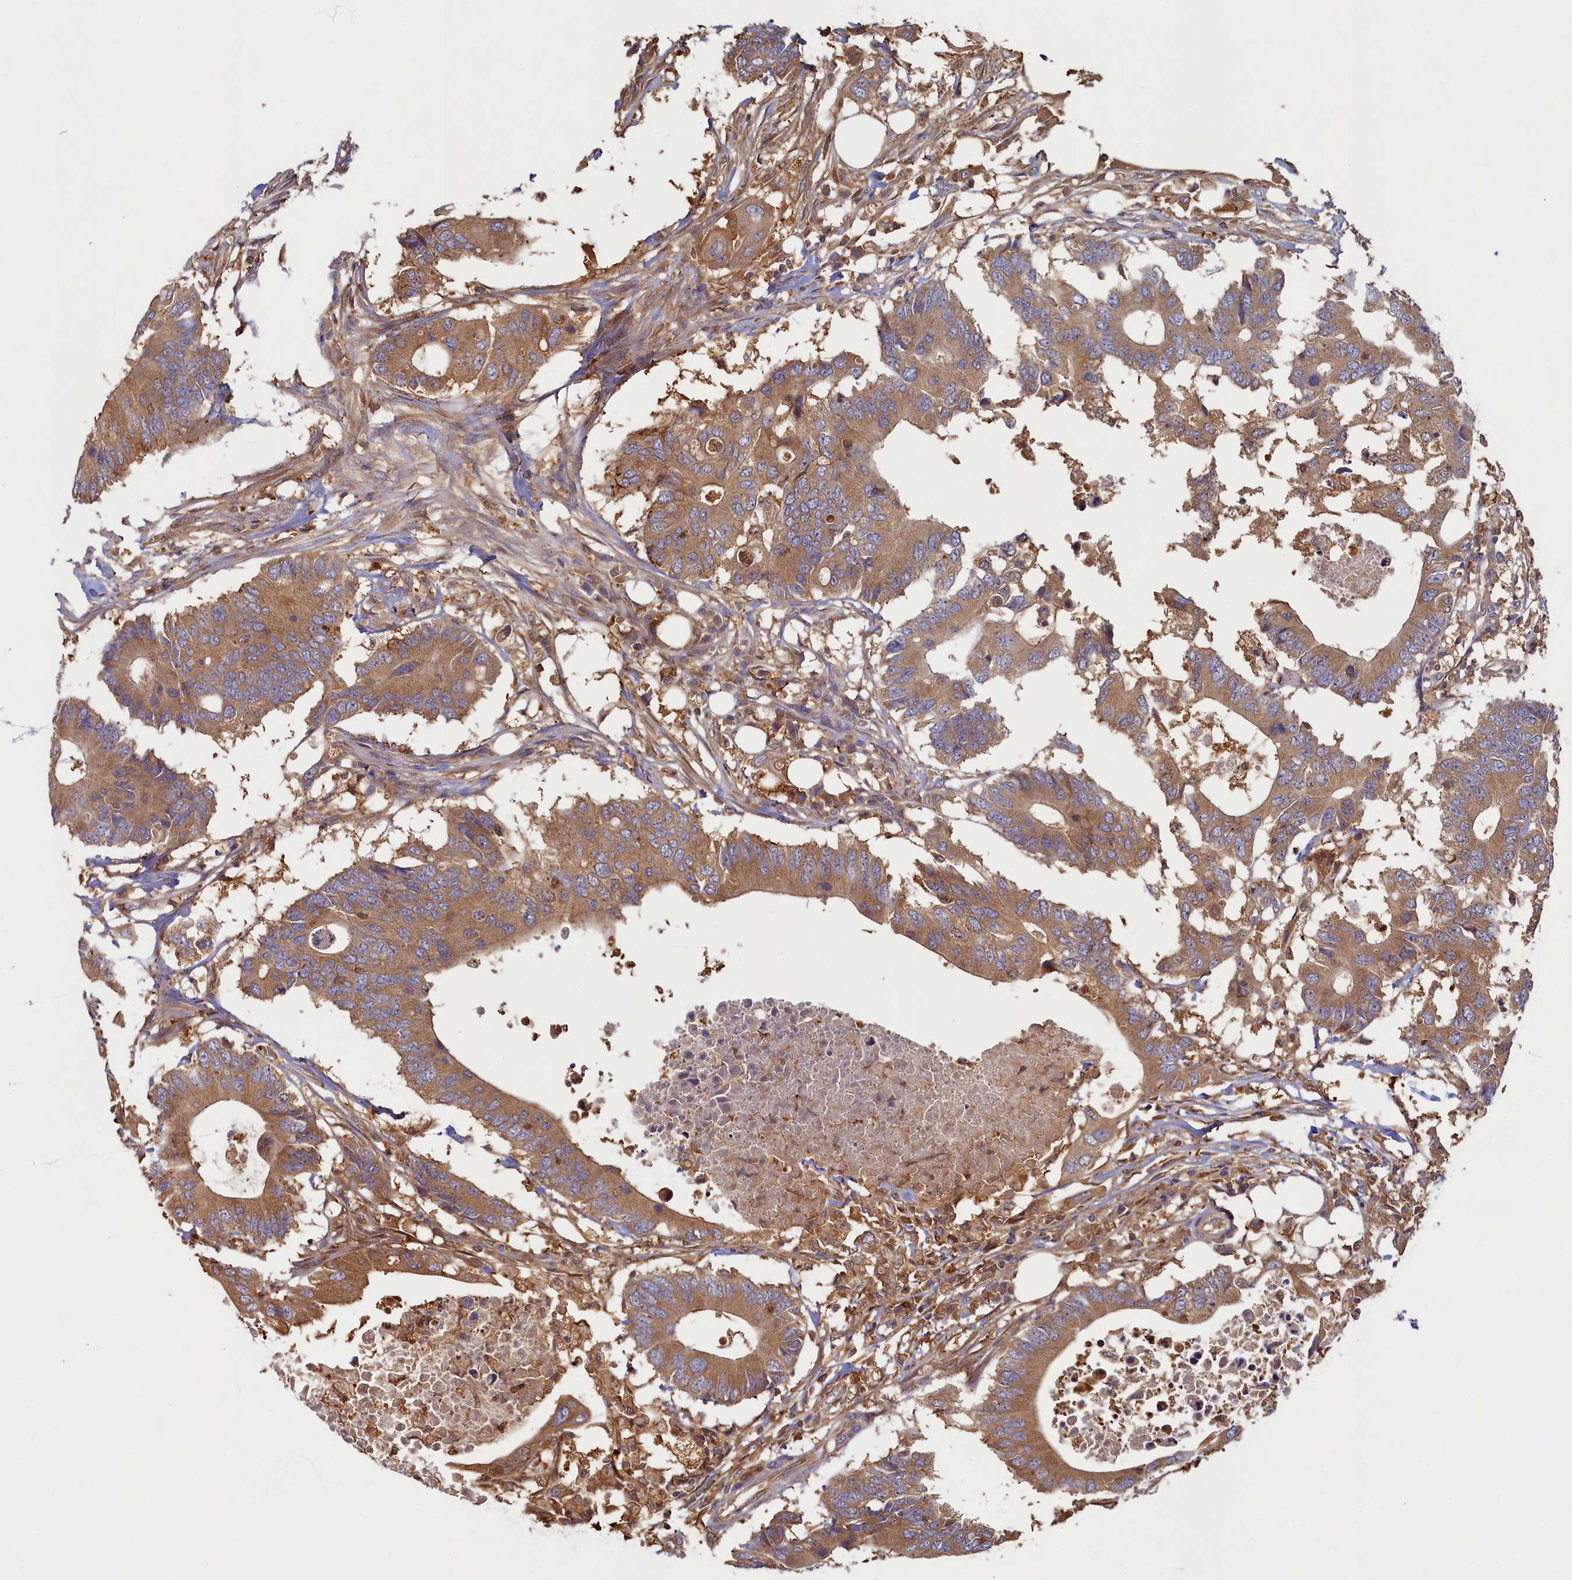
{"staining": {"intensity": "moderate", "quantity": ">75%", "location": "cytoplasmic/membranous"}, "tissue": "colorectal cancer", "cell_type": "Tumor cells", "image_type": "cancer", "snomed": [{"axis": "morphology", "description": "Adenocarcinoma, NOS"}, {"axis": "topography", "description": "Colon"}], "caption": "A medium amount of moderate cytoplasmic/membranous expression is present in about >75% of tumor cells in colorectal cancer tissue. Ihc stains the protein of interest in brown and the nuclei are stained blue.", "gene": "TIMM8B", "patient": {"sex": "male", "age": 71}}